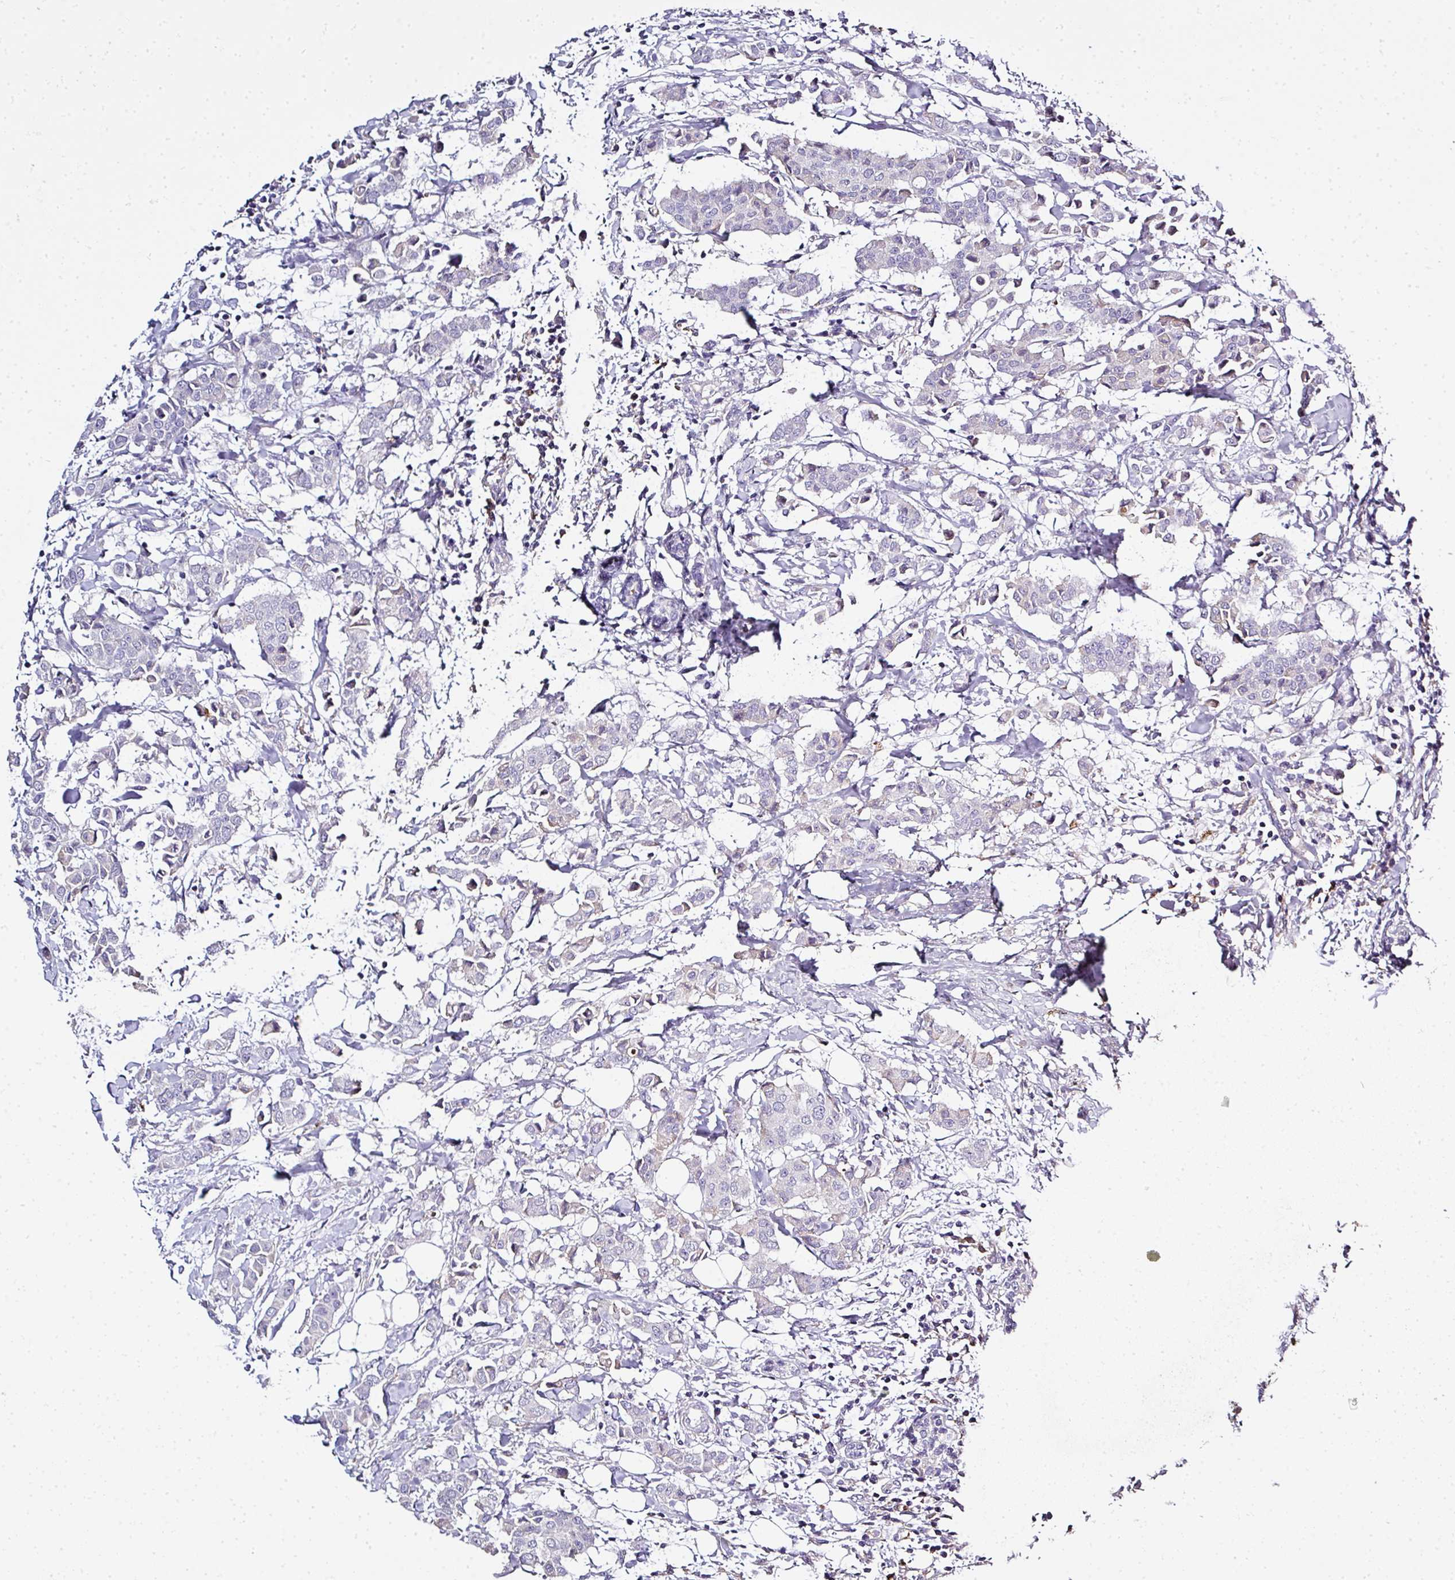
{"staining": {"intensity": "negative", "quantity": "none", "location": "none"}, "tissue": "breast cancer", "cell_type": "Tumor cells", "image_type": "cancer", "snomed": [{"axis": "morphology", "description": "Duct carcinoma"}, {"axis": "topography", "description": "Breast"}], "caption": "Immunohistochemical staining of human breast intraductal carcinoma exhibits no significant expression in tumor cells.", "gene": "CAB39L", "patient": {"sex": "female", "age": 40}}